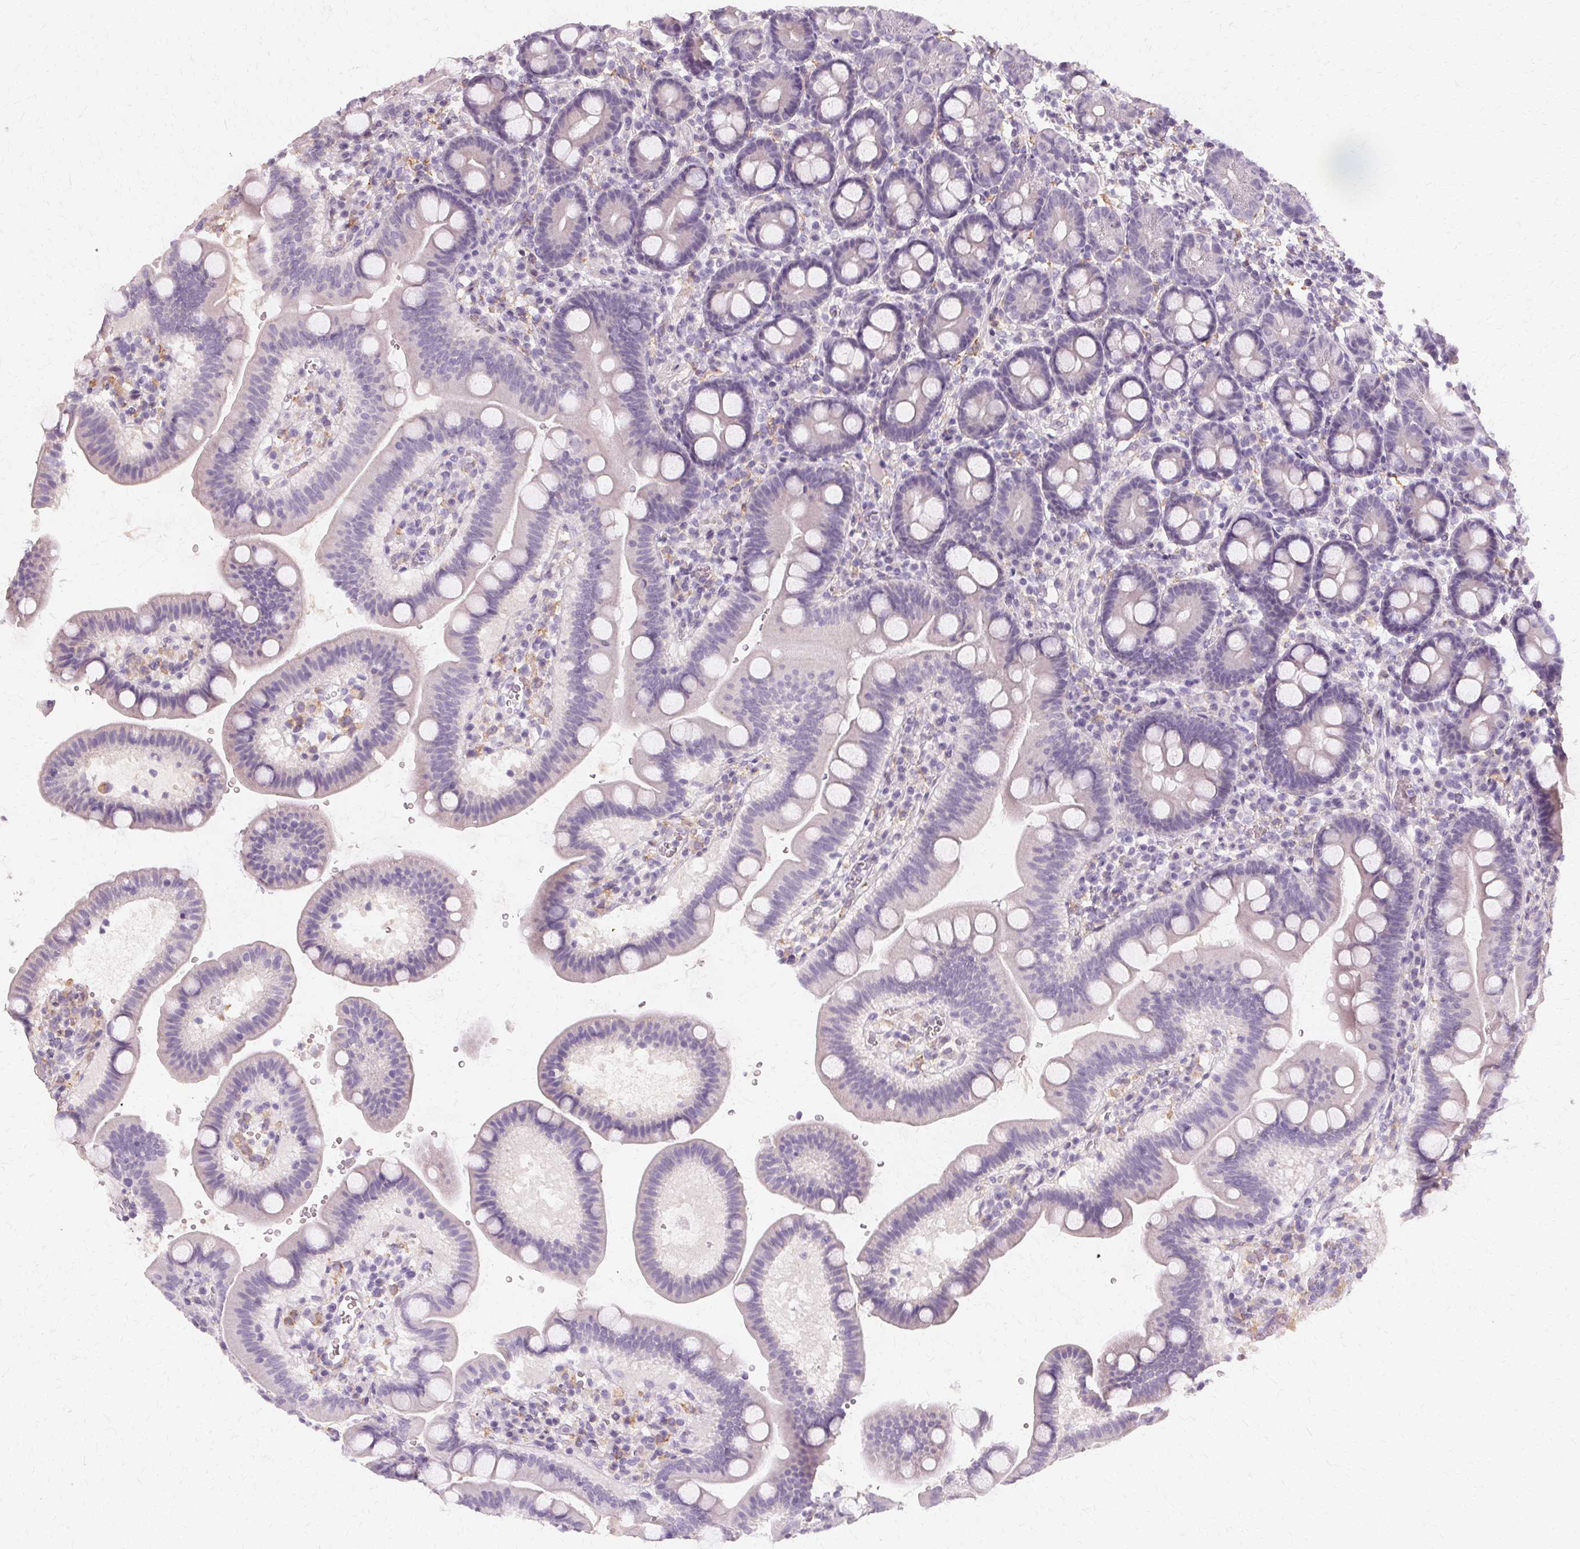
{"staining": {"intensity": "negative", "quantity": "none", "location": "none"}, "tissue": "duodenum", "cell_type": "Glandular cells", "image_type": "normal", "snomed": [{"axis": "morphology", "description": "Normal tissue, NOS"}, {"axis": "topography", "description": "Duodenum"}], "caption": "An image of human duodenum is negative for staining in glandular cells. (DAB (3,3'-diaminobenzidine) immunohistochemistry visualized using brightfield microscopy, high magnification).", "gene": "IFNGR1", "patient": {"sex": "male", "age": 59}}